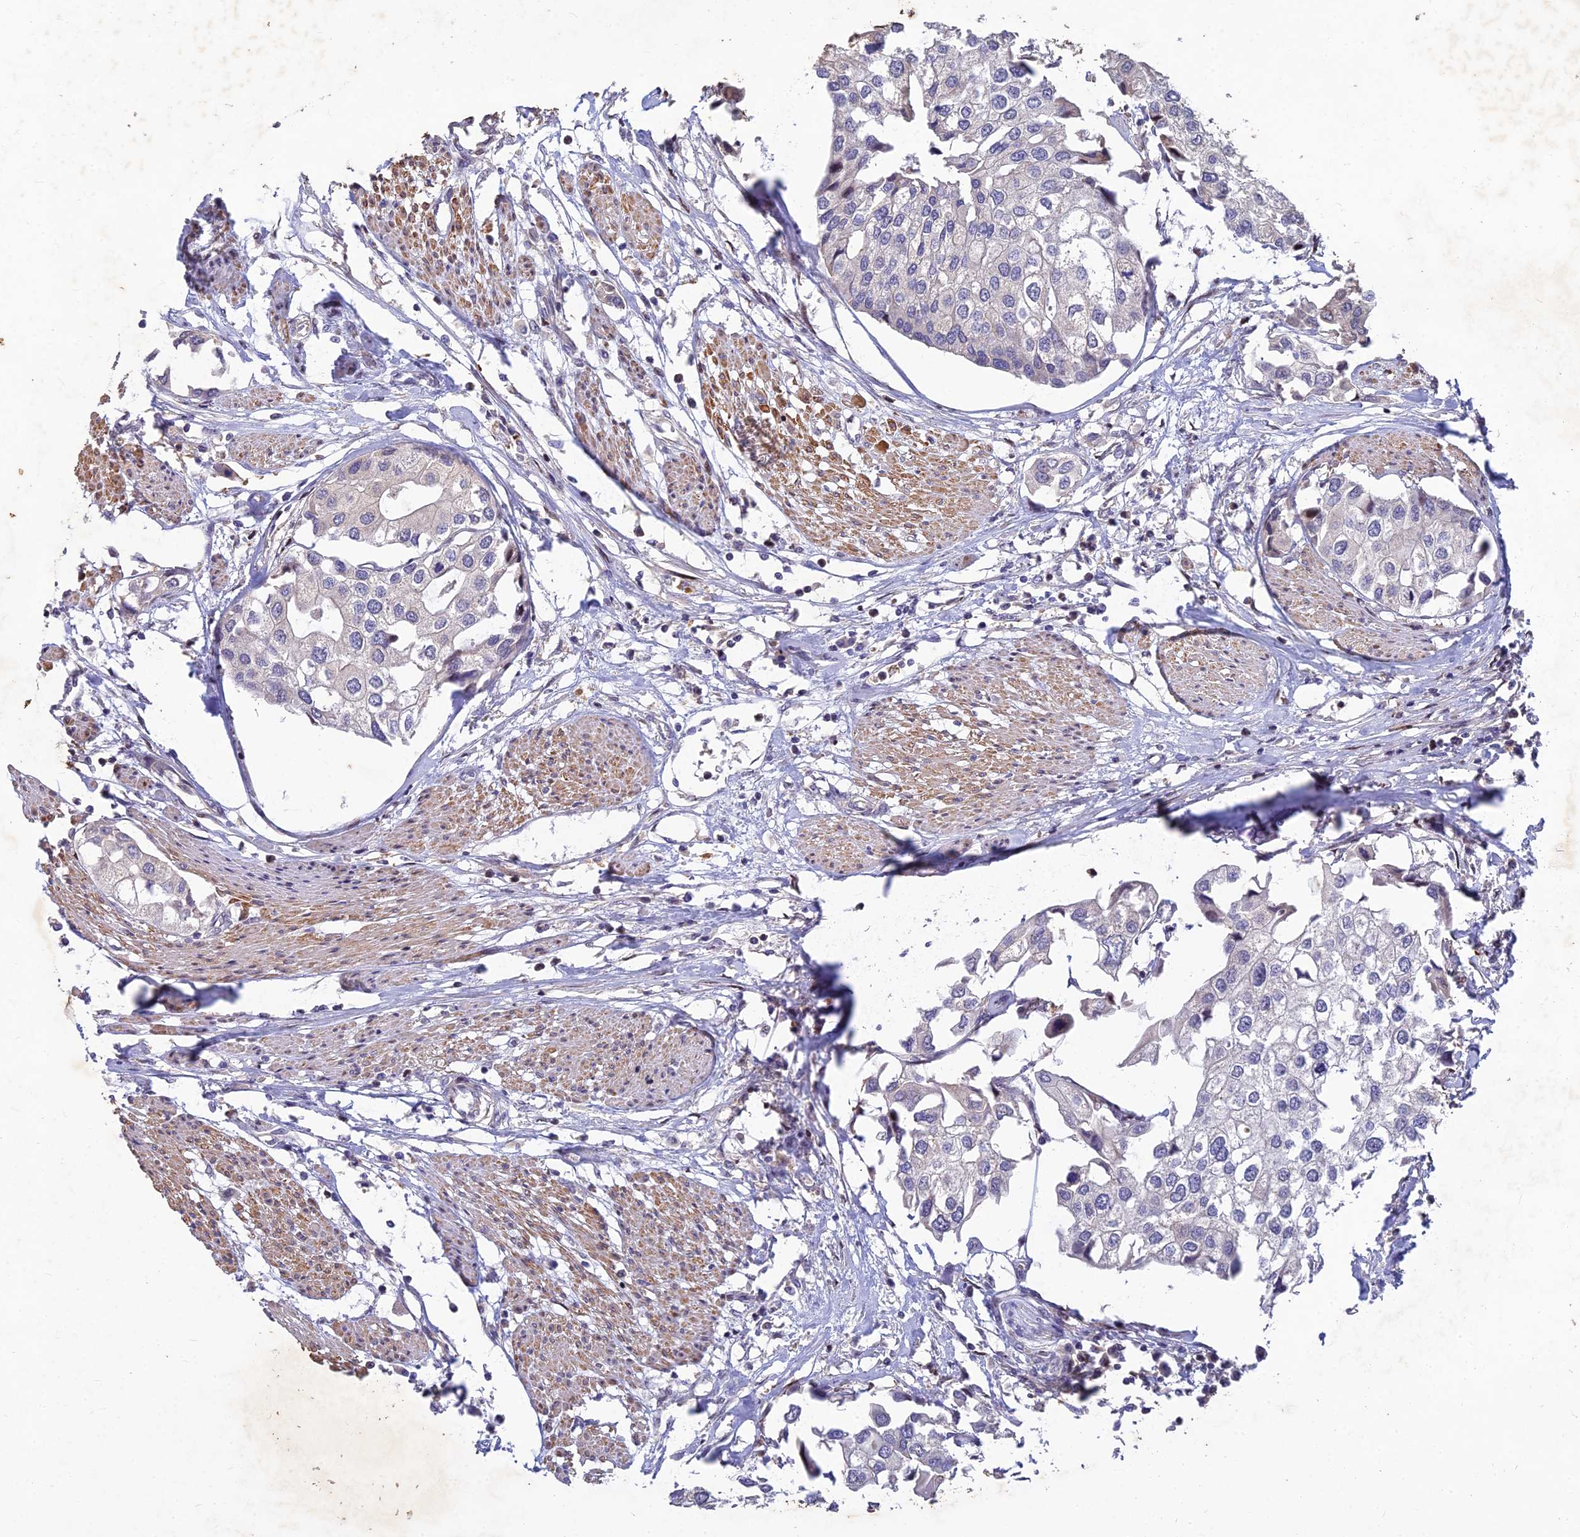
{"staining": {"intensity": "negative", "quantity": "none", "location": "none"}, "tissue": "urothelial cancer", "cell_type": "Tumor cells", "image_type": "cancer", "snomed": [{"axis": "morphology", "description": "Urothelial carcinoma, High grade"}, {"axis": "topography", "description": "Urinary bladder"}], "caption": "A micrograph of human urothelial cancer is negative for staining in tumor cells. (DAB (3,3'-diaminobenzidine) immunohistochemistry with hematoxylin counter stain).", "gene": "RELCH", "patient": {"sex": "male", "age": 64}}